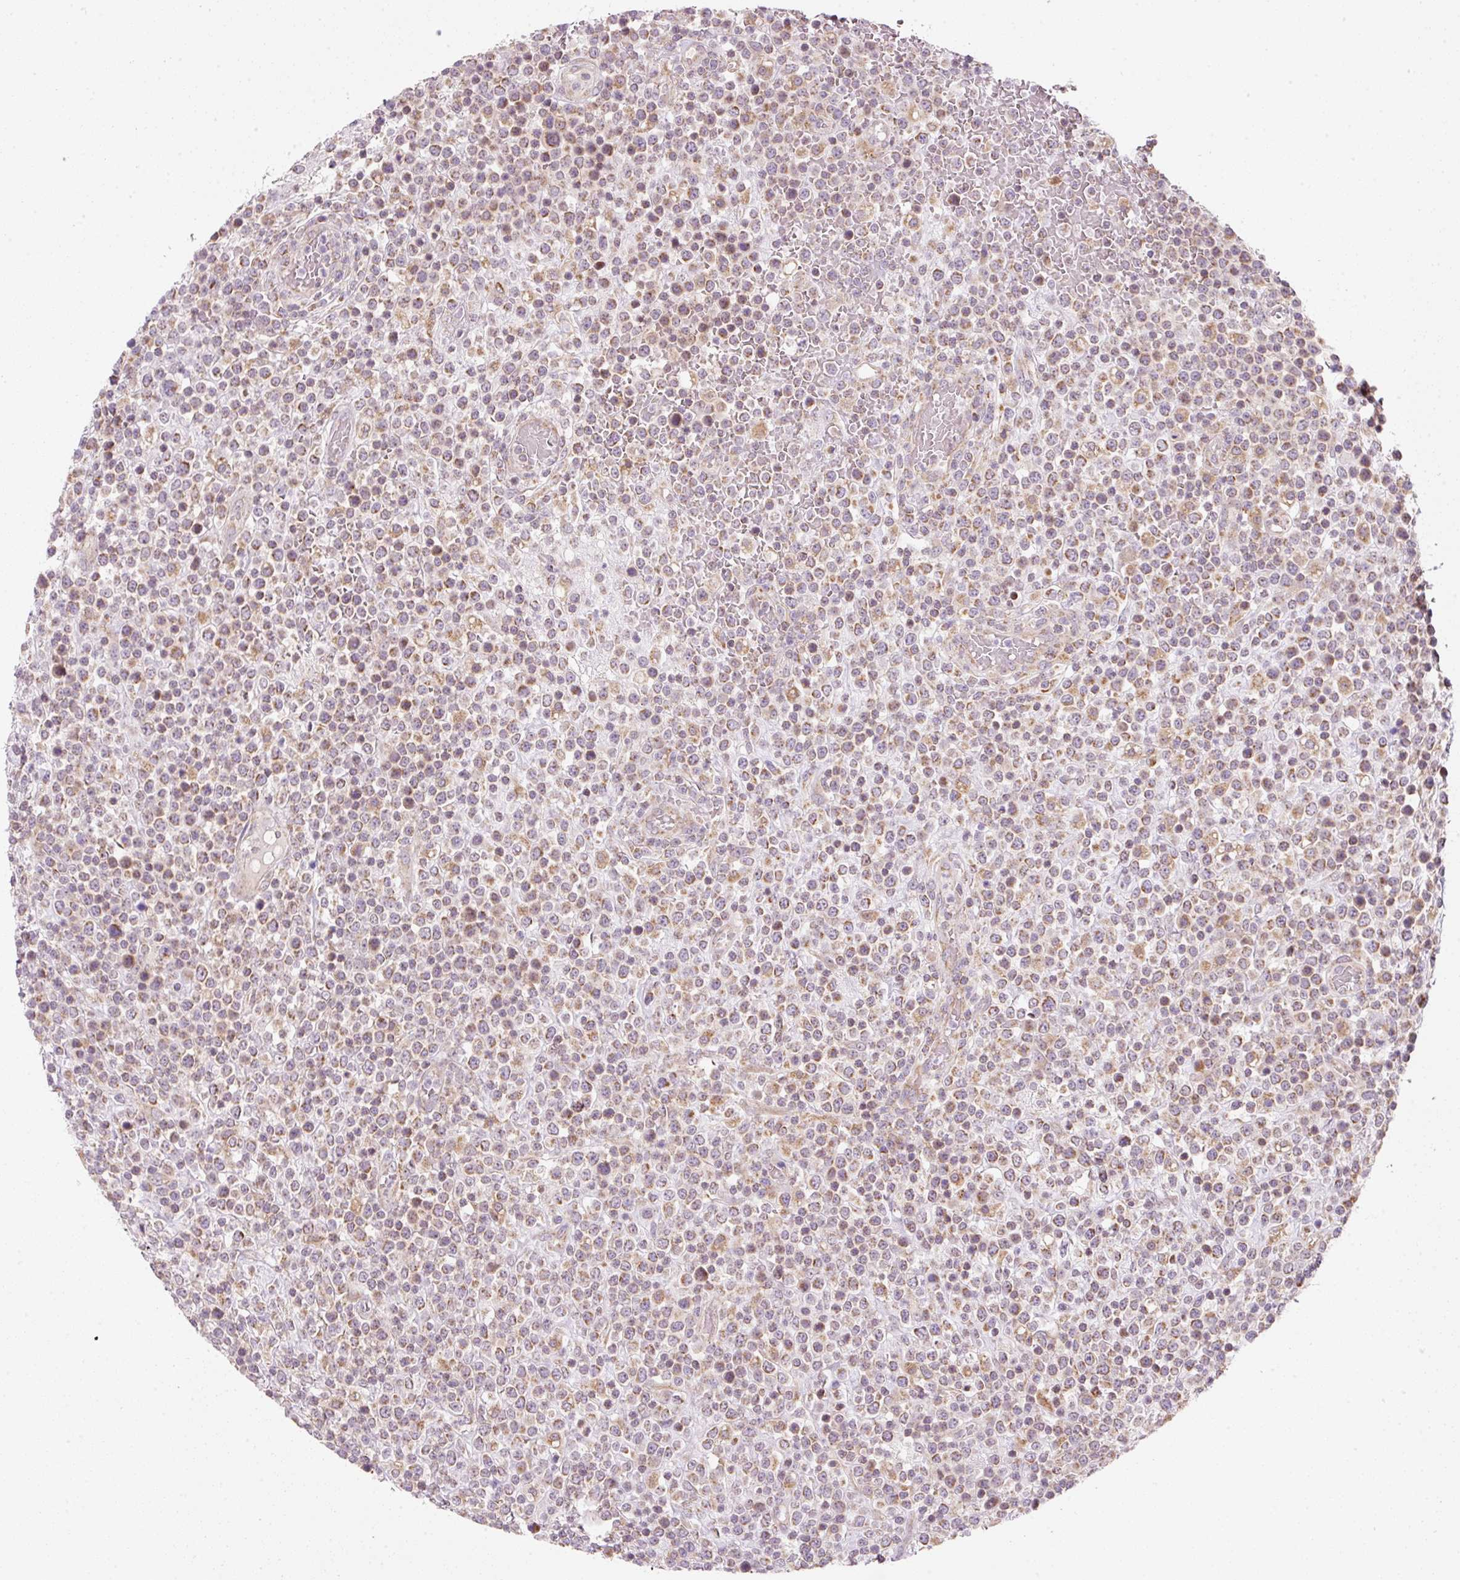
{"staining": {"intensity": "moderate", "quantity": ">75%", "location": "cytoplasmic/membranous"}, "tissue": "lymphoma", "cell_type": "Tumor cells", "image_type": "cancer", "snomed": [{"axis": "morphology", "description": "Malignant lymphoma, non-Hodgkin's type, High grade"}, {"axis": "topography", "description": "Colon"}], "caption": "Immunohistochemistry (DAB (3,3'-diaminobenzidine)) staining of lymphoma shows moderate cytoplasmic/membranous protein positivity in approximately >75% of tumor cells. Nuclei are stained in blue.", "gene": "FAM78B", "patient": {"sex": "female", "age": 53}}